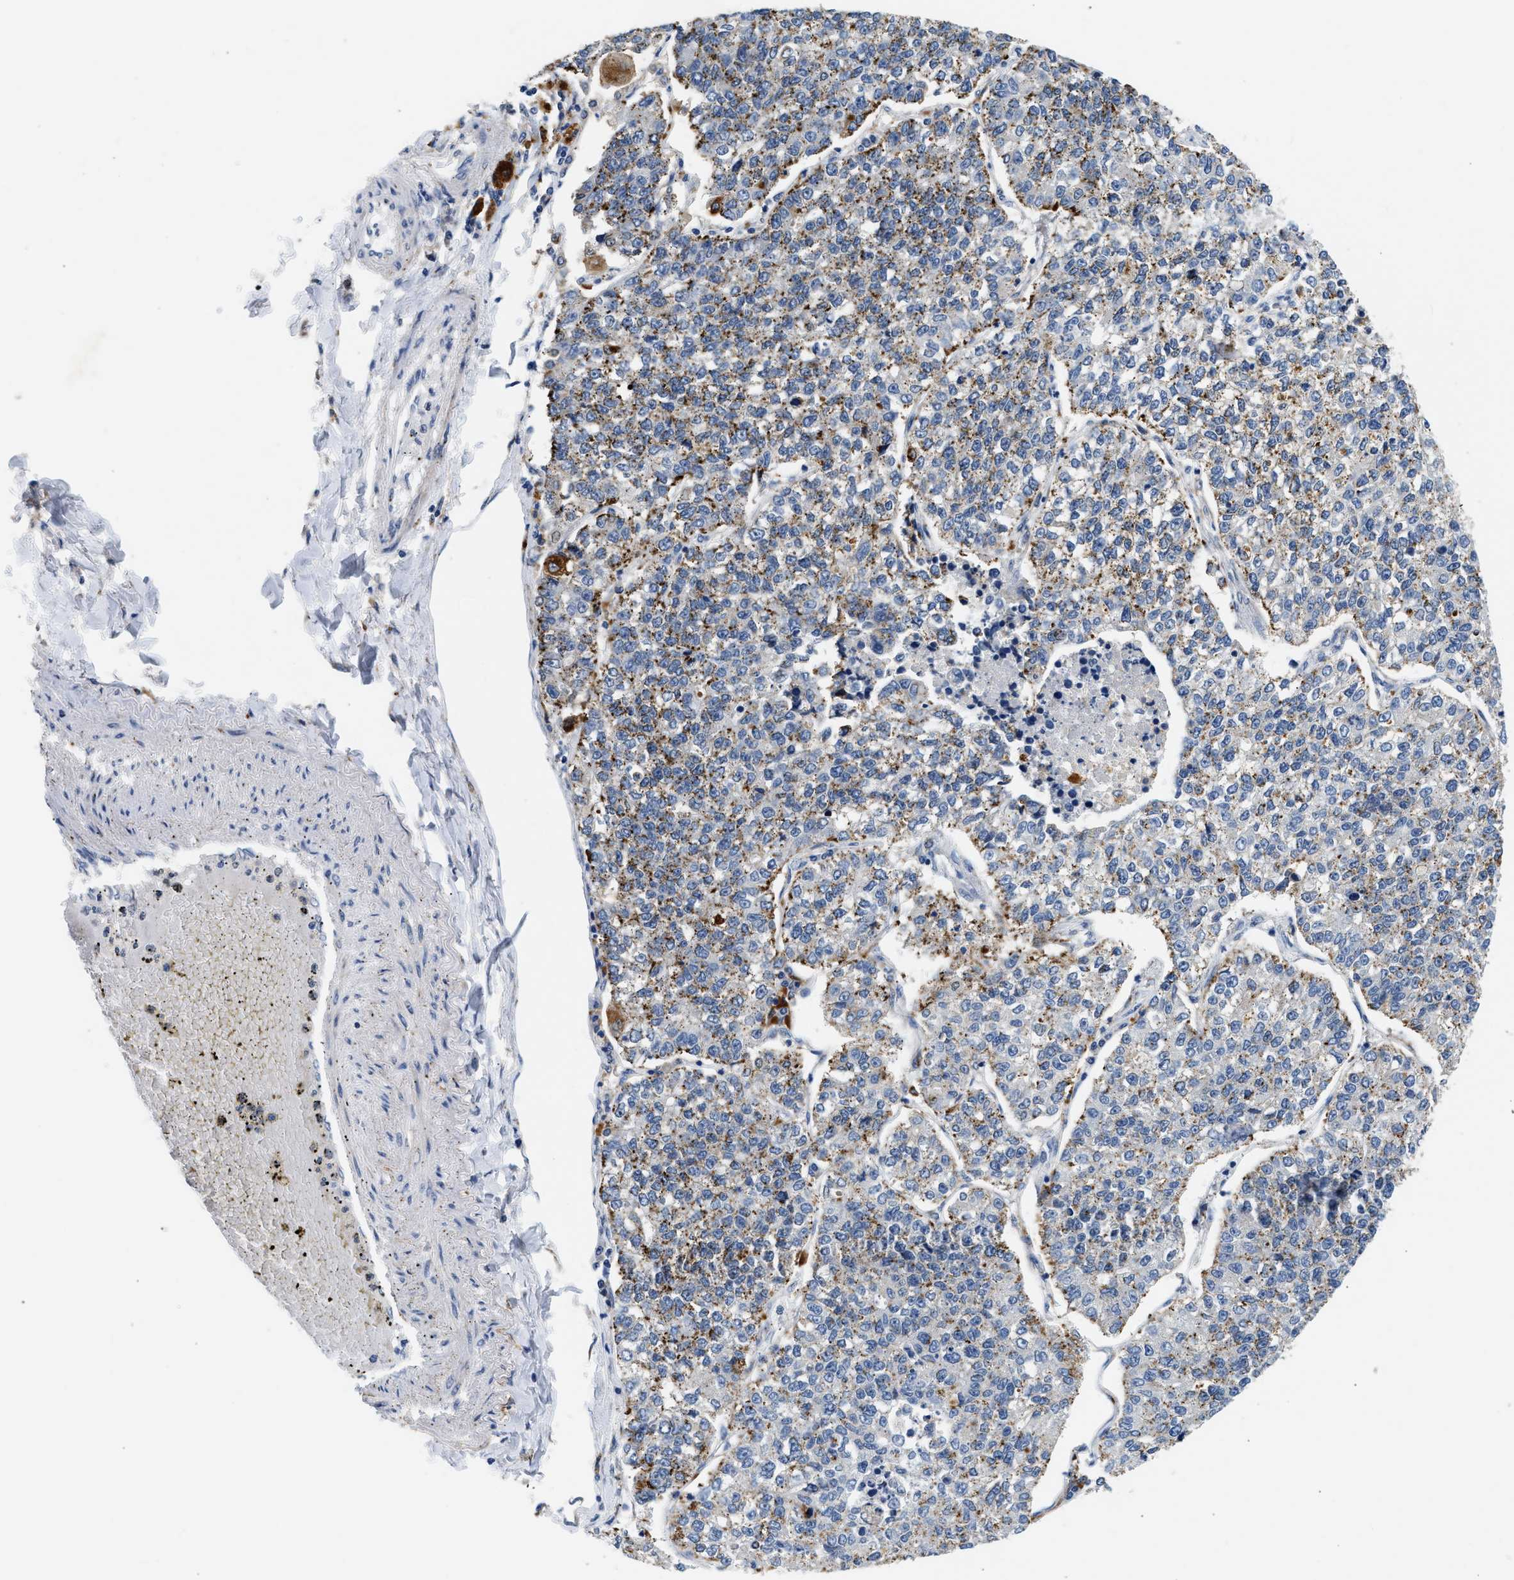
{"staining": {"intensity": "moderate", "quantity": "<25%", "location": "cytoplasmic/membranous"}, "tissue": "lung cancer", "cell_type": "Tumor cells", "image_type": "cancer", "snomed": [{"axis": "morphology", "description": "Adenocarcinoma, NOS"}, {"axis": "topography", "description": "Lung"}], "caption": "DAB (3,3'-diaminobenzidine) immunohistochemical staining of human lung cancer demonstrates moderate cytoplasmic/membranous protein expression in approximately <25% of tumor cells.", "gene": "PPM1L", "patient": {"sex": "male", "age": 49}}